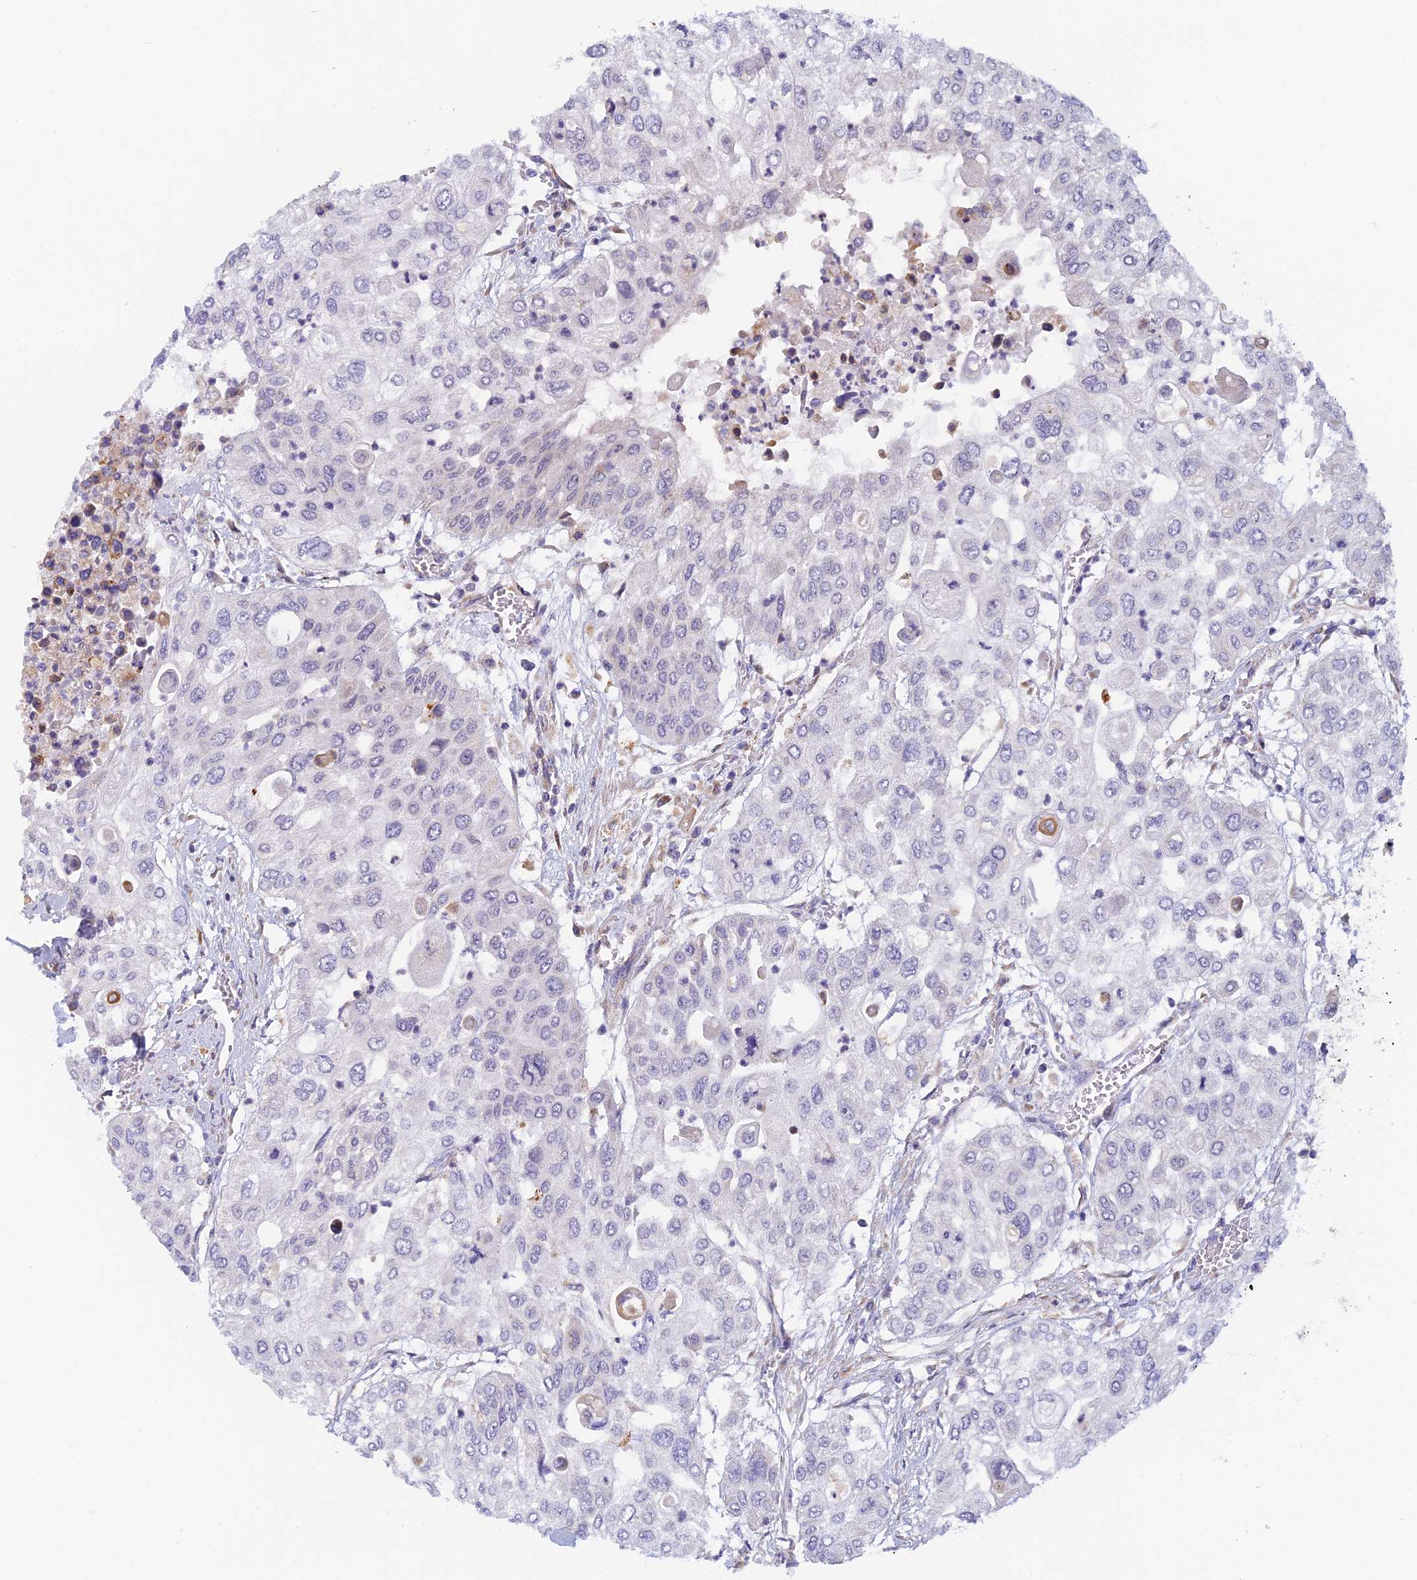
{"staining": {"intensity": "negative", "quantity": "none", "location": "none"}, "tissue": "urothelial cancer", "cell_type": "Tumor cells", "image_type": "cancer", "snomed": [{"axis": "morphology", "description": "Urothelial carcinoma, High grade"}, {"axis": "topography", "description": "Urinary bladder"}], "caption": "Tumor cells show no significant staining in urothelial carcinoma (high-grade).", "gene": "DDX51", "patient": {"sex": "female", "age": 79}}